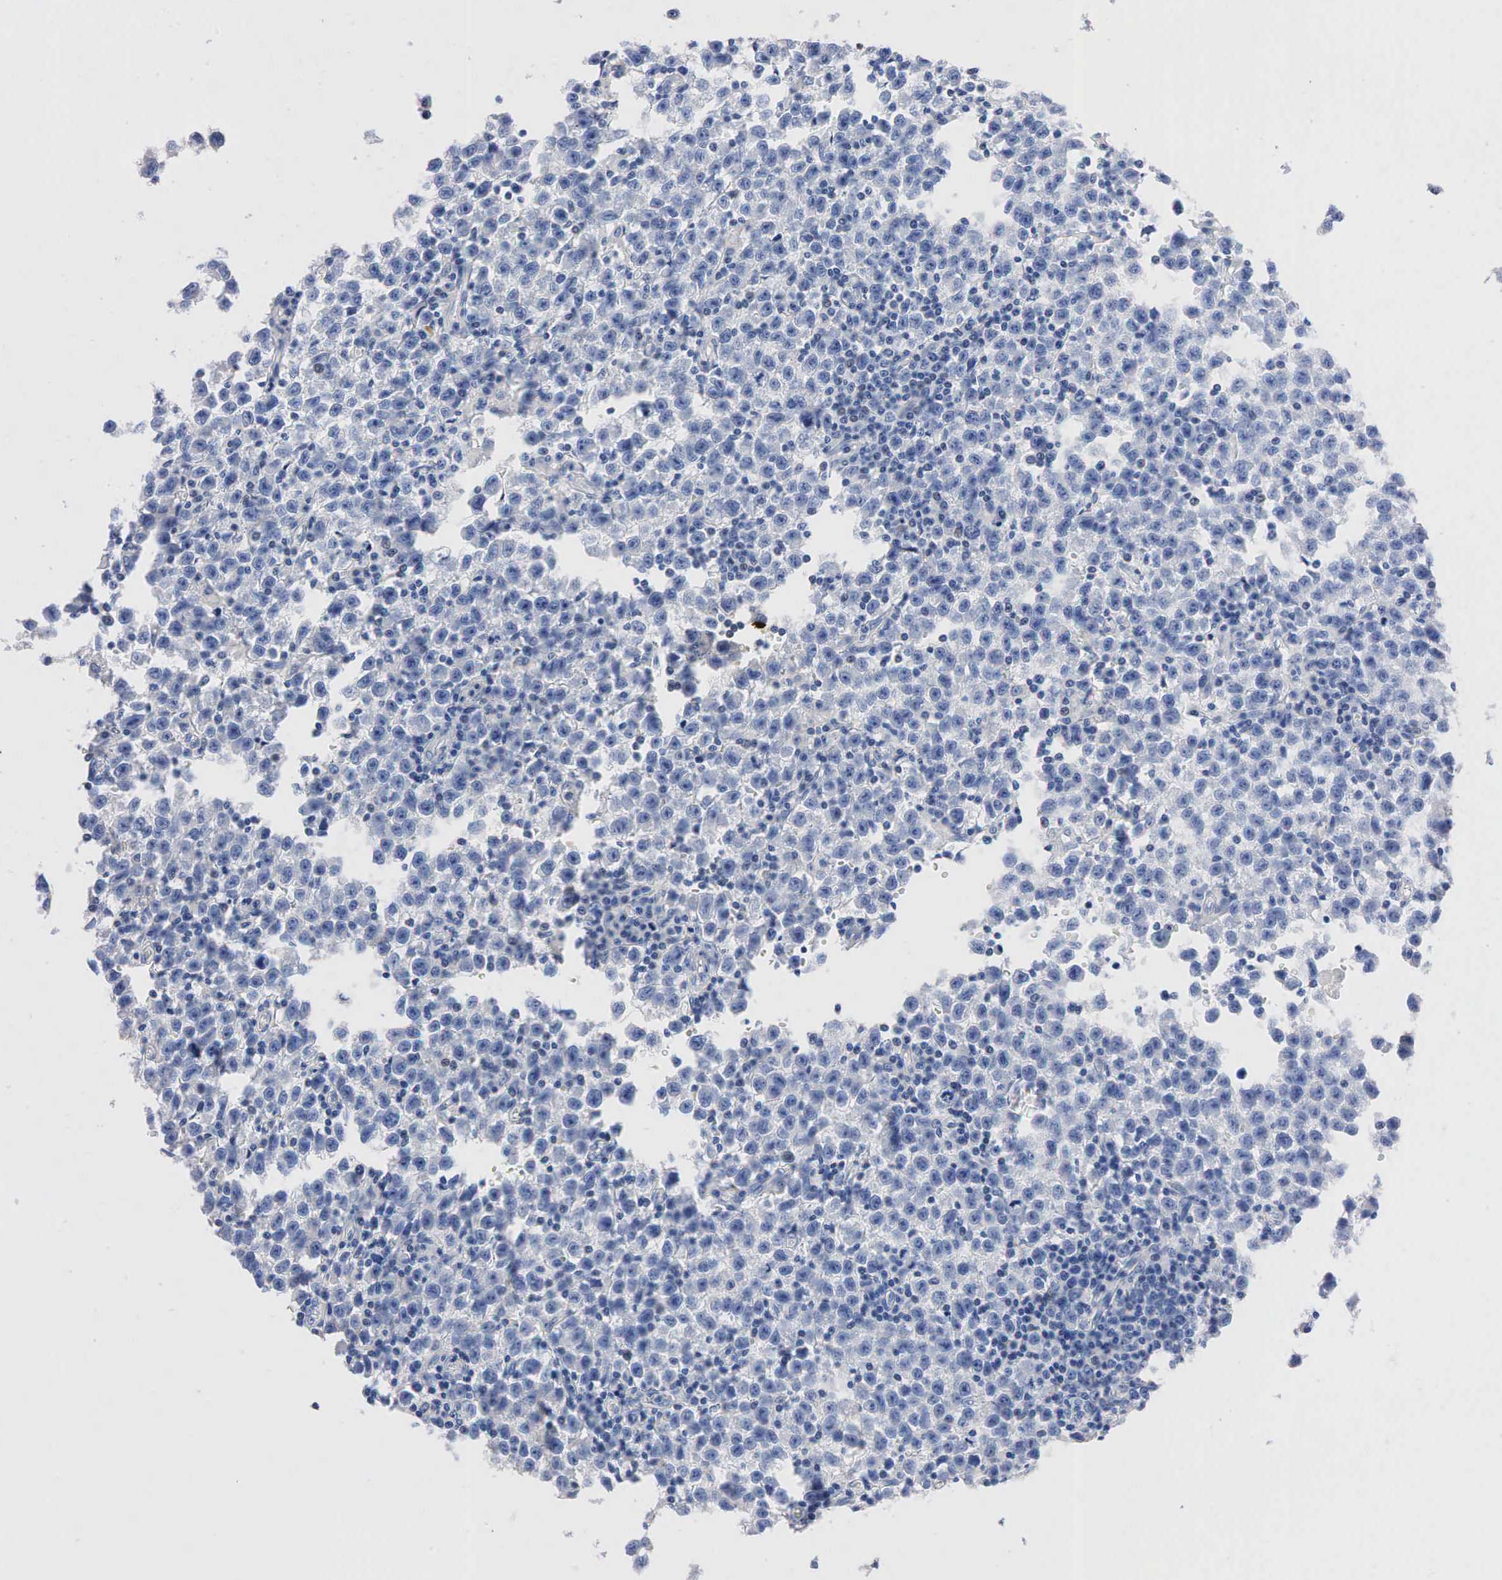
{"staining": {"intensity": "negative", "quantity": "none", "location": "none"}, "tissue": "testis cancer", "cell_type": "Tumor cells", "image_type": "cancer", "snomed": [{"axis": "morphology", "description": "Seminoma, NOS"}, {"axis": "topography", "description": "Testis"}], "caption": "Photomicrograph shows no significant protein positivity in tumor cells of testis seminoma.", "gene": "SYP", "patient": {"sex": "male", "age": 35}}